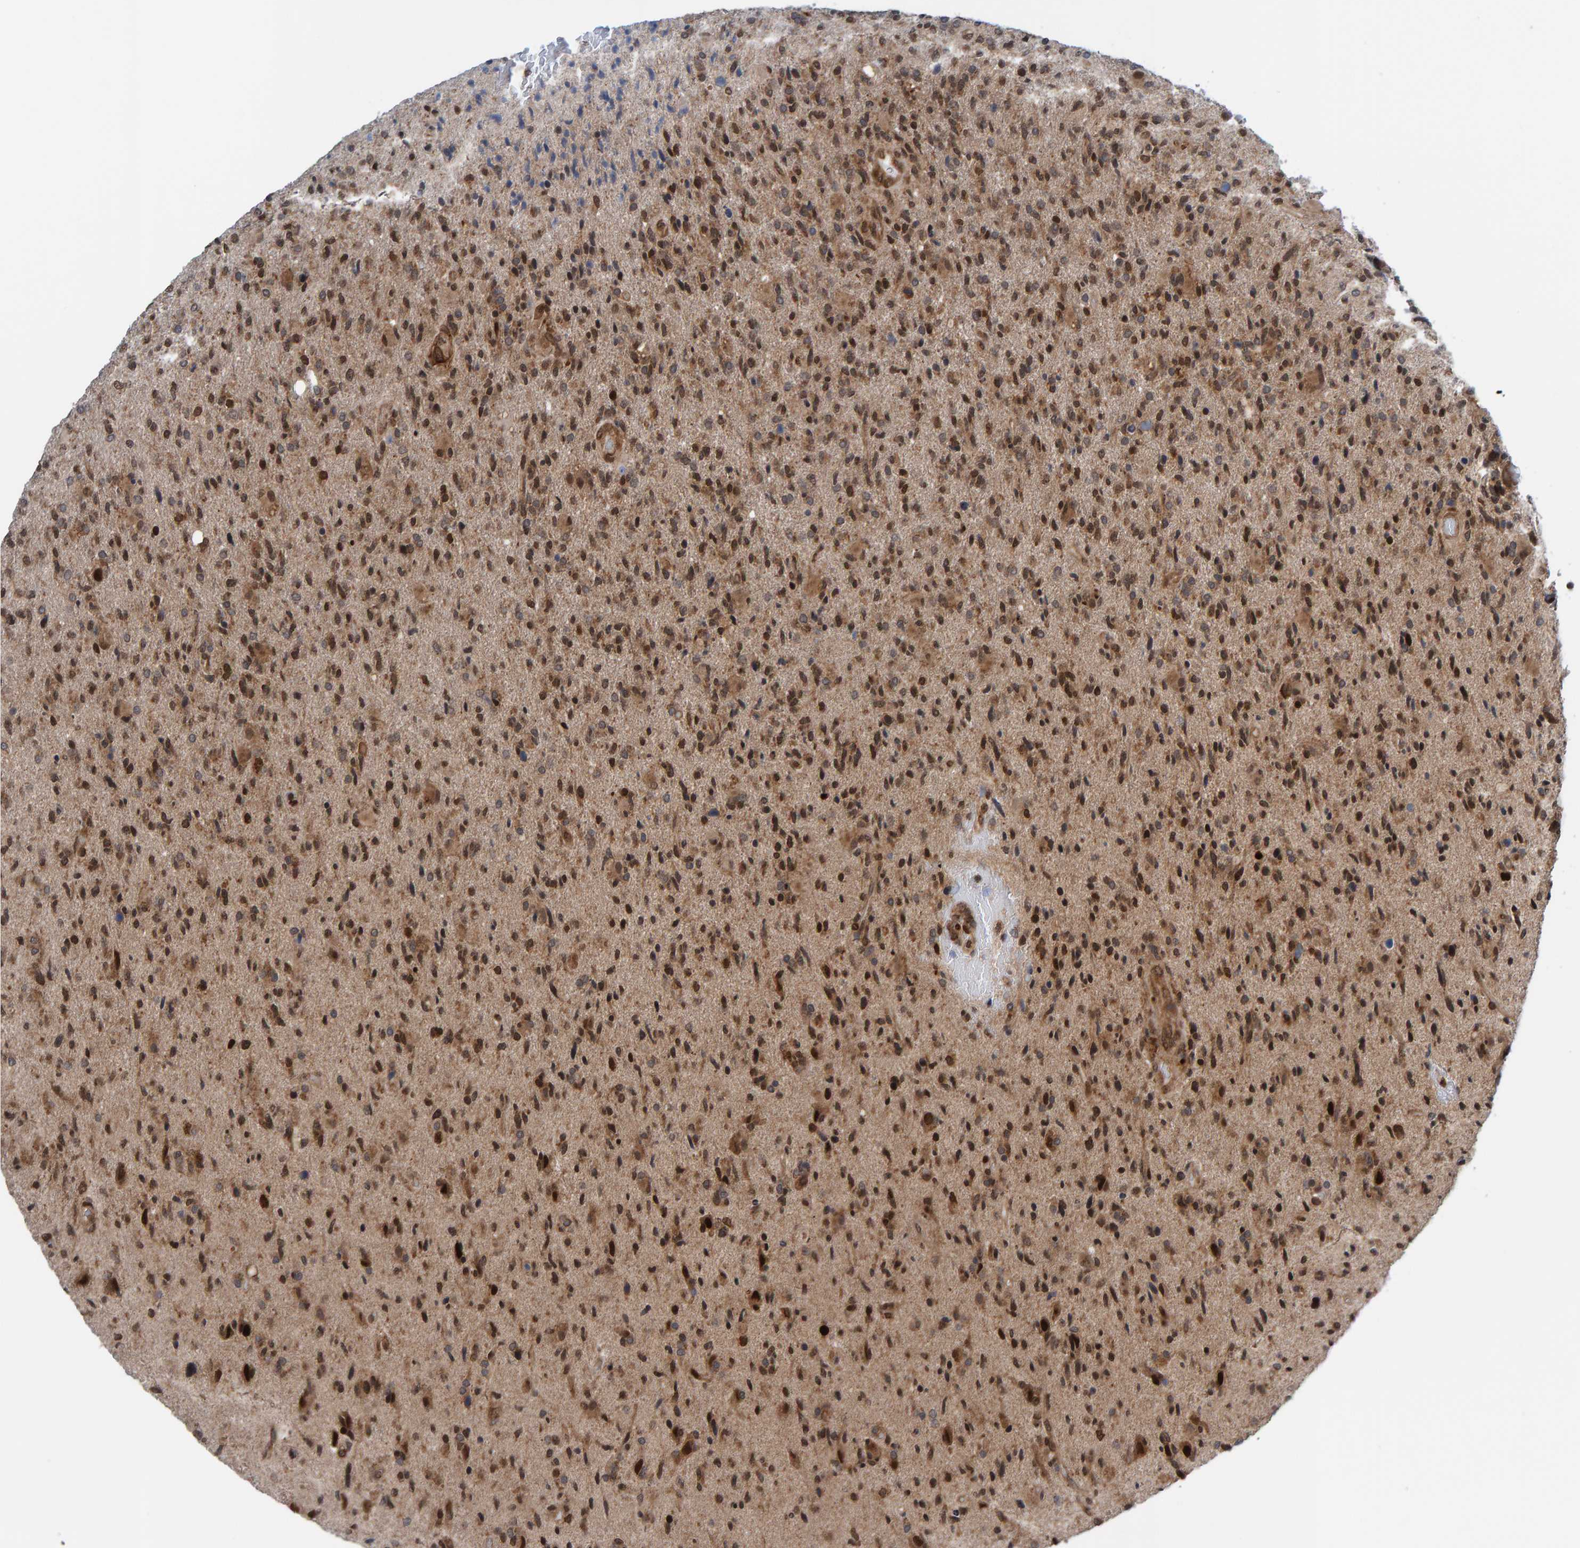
{"staining": {"intensity": "moderate", "quantity": ">75%", "location": "cytoplasmic/membranous,nuclear"}, "tissue": "glioma", "cell_type": "Tumor cells", "image_type": "cancer", "snomed": [{"axis": "morphology", "description": "Glioma, malignant, High grade"}, {"axis": "topography", "description": "Brain"}], "caption": "DAB immunohistochemical staining of glioma reveals moderate cytoplasmic/membranous and nuclear protein staining in approximately >75% of tumor cells. The staining was performed using DAB (3,3'-diaminobenzidine), with brown indicating positive protein expression. Nuclei are stained blue with hematoxylin.", "gene": "ZNF366", "patient": {"sex": "male", "age": 72}}